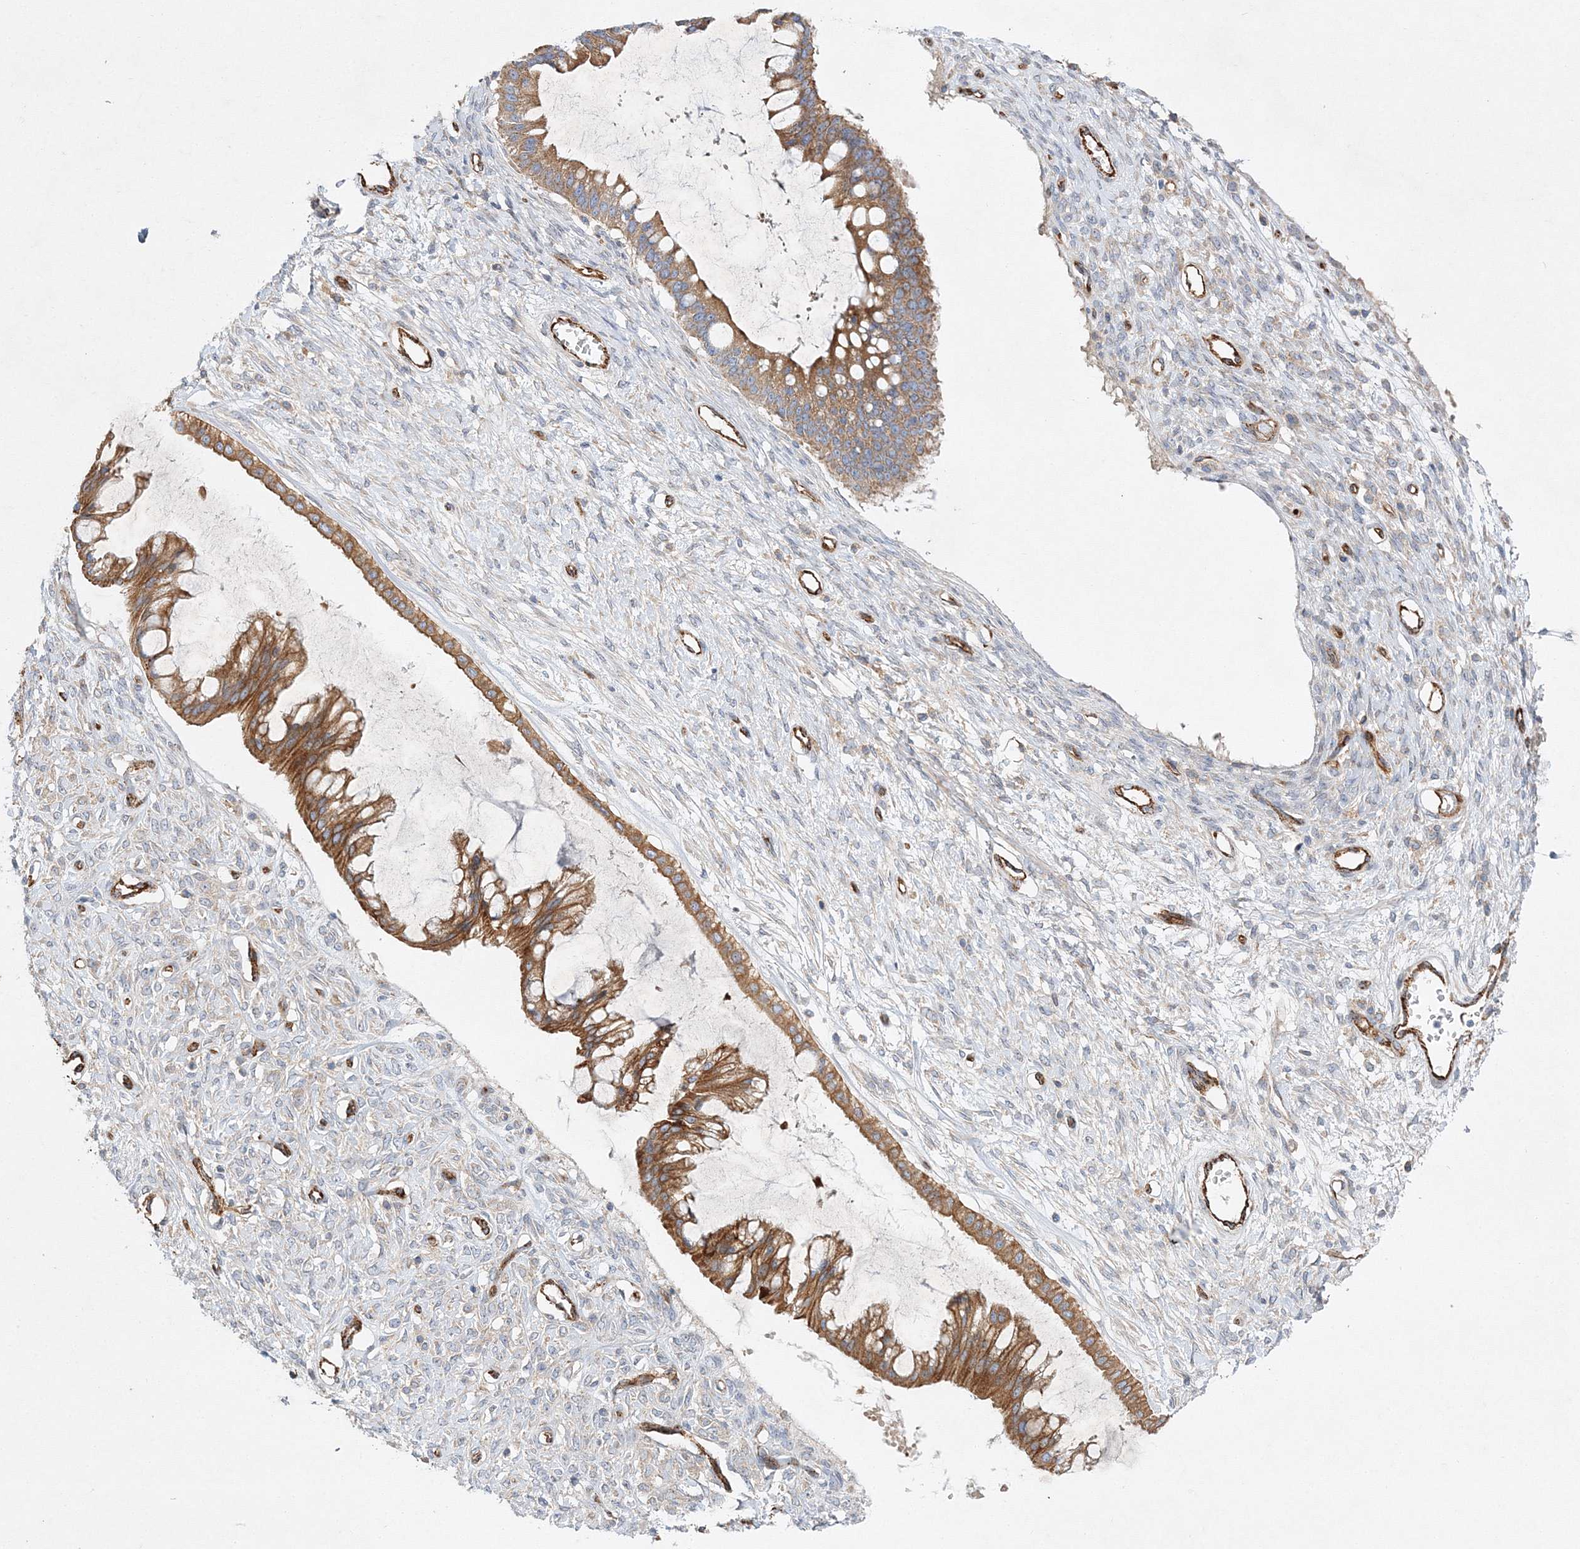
{"staining": {"intensity": "moderate", "quantity": ">75%", "location": "cytoplasmic/membranous"}, "tissue": "ovarian cancer", "cell_type": "Tumor cells", "image_type": "cancer", "snomed": [{"axis": "morphology", "description": "Cystadenocarcinoma, mucinous, NOS"}, {"axis": "topography", "description": "Ovary"}], "caption": "Protein expression analysis of mucinous cystadenocarcinoma (ovarian) exhibits moderate cytoplasmic/membranous positivity in approximately >75% of tumor cells.", "gene": "ZFYVE16", "patient": {"sex": "female", "age": 73}}